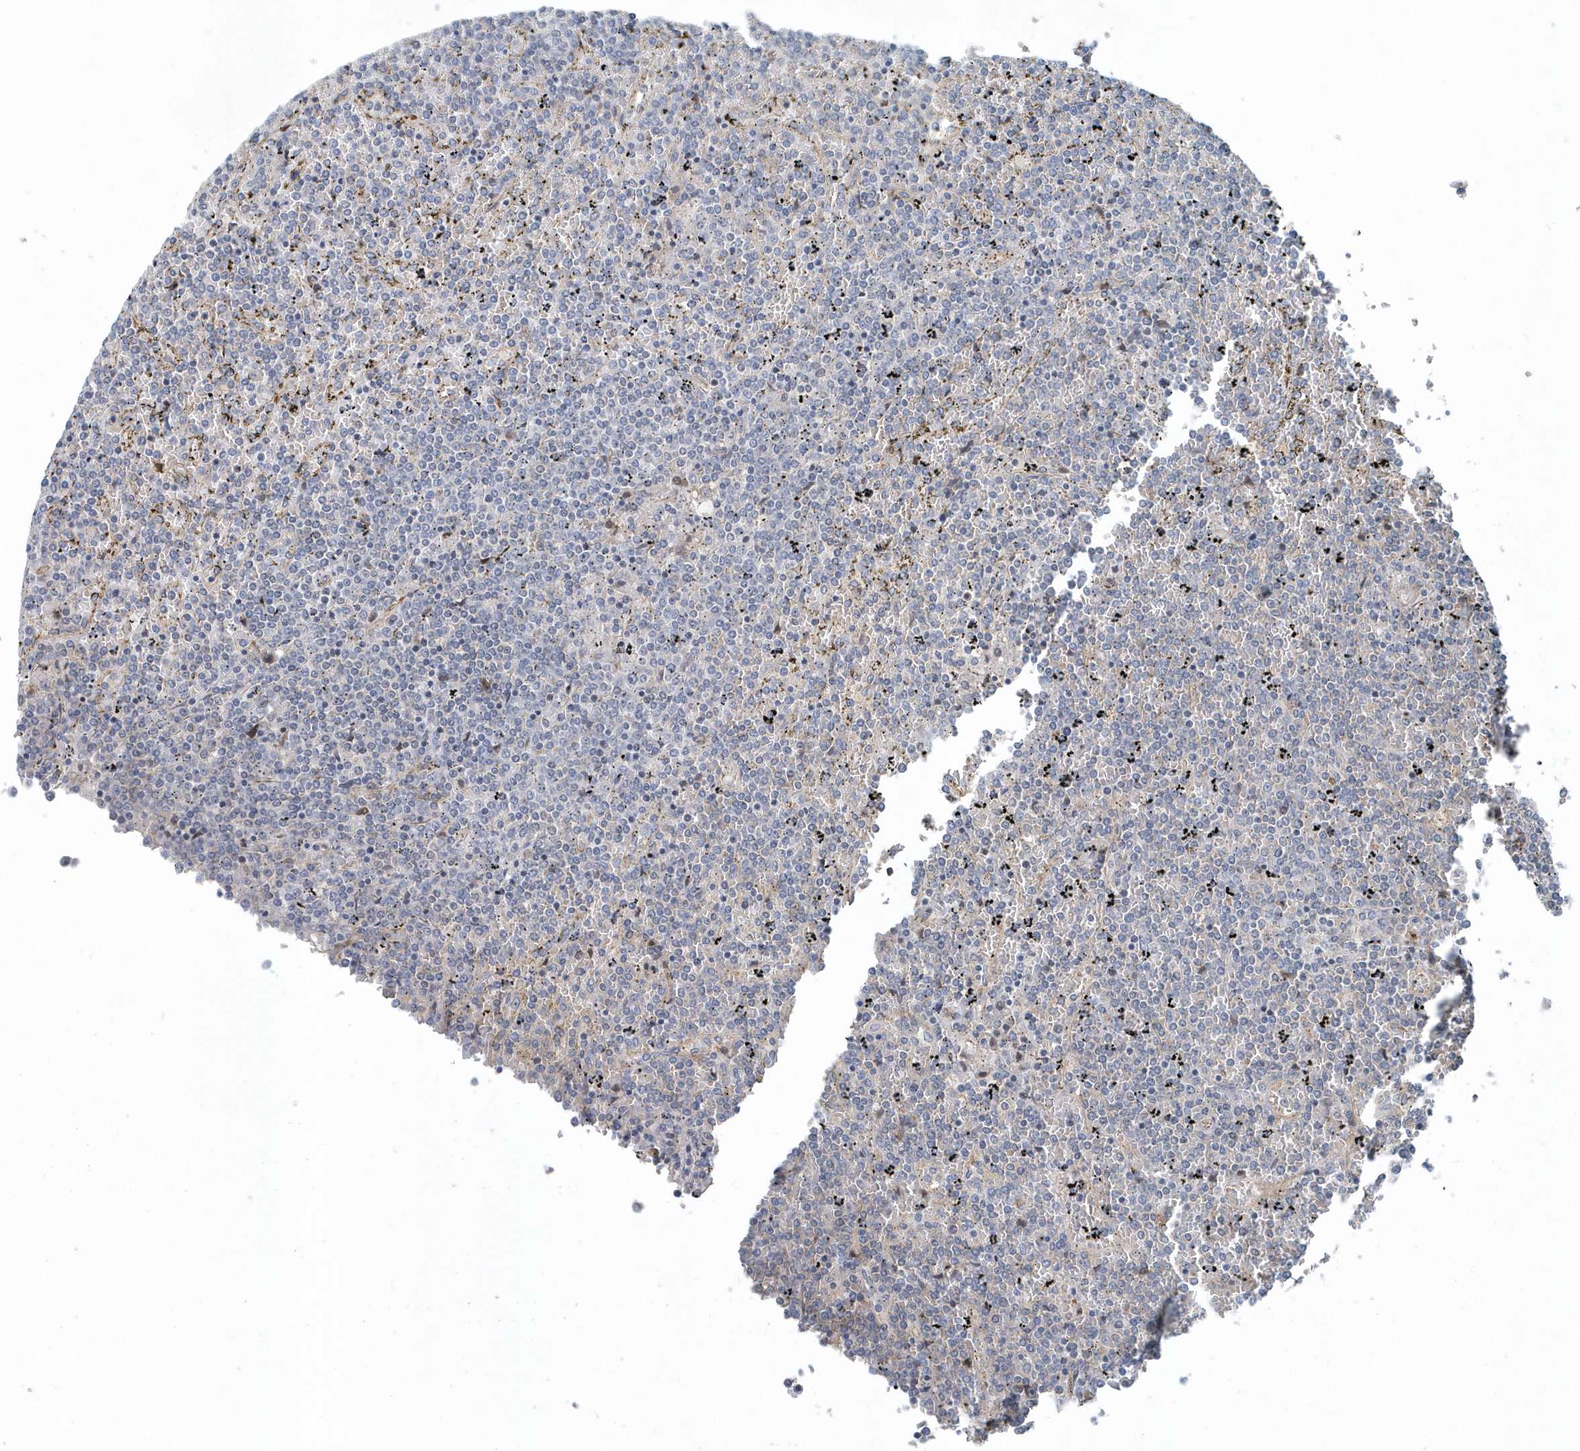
{"staining": {"intensity": "negative", "quantity": "none", "location": "none"}, "tissue": "lymphoma", "cell_type": "Tumor cells", "image_type": "cancer", "snomed": [{"axis": "morphology", "description": "Malignant lymphoma, non-Hodgkin's type, Low grade"}, {"axis": "topography", "description": "Spleen"}], "caption": "The IHC micrograph has no significant expression in tumor cells of low-grade malignant lymphoma, non-Hodgkin's type tissue.", "gene": "MCC", "patient": {"sex": "female", "age": 19}}